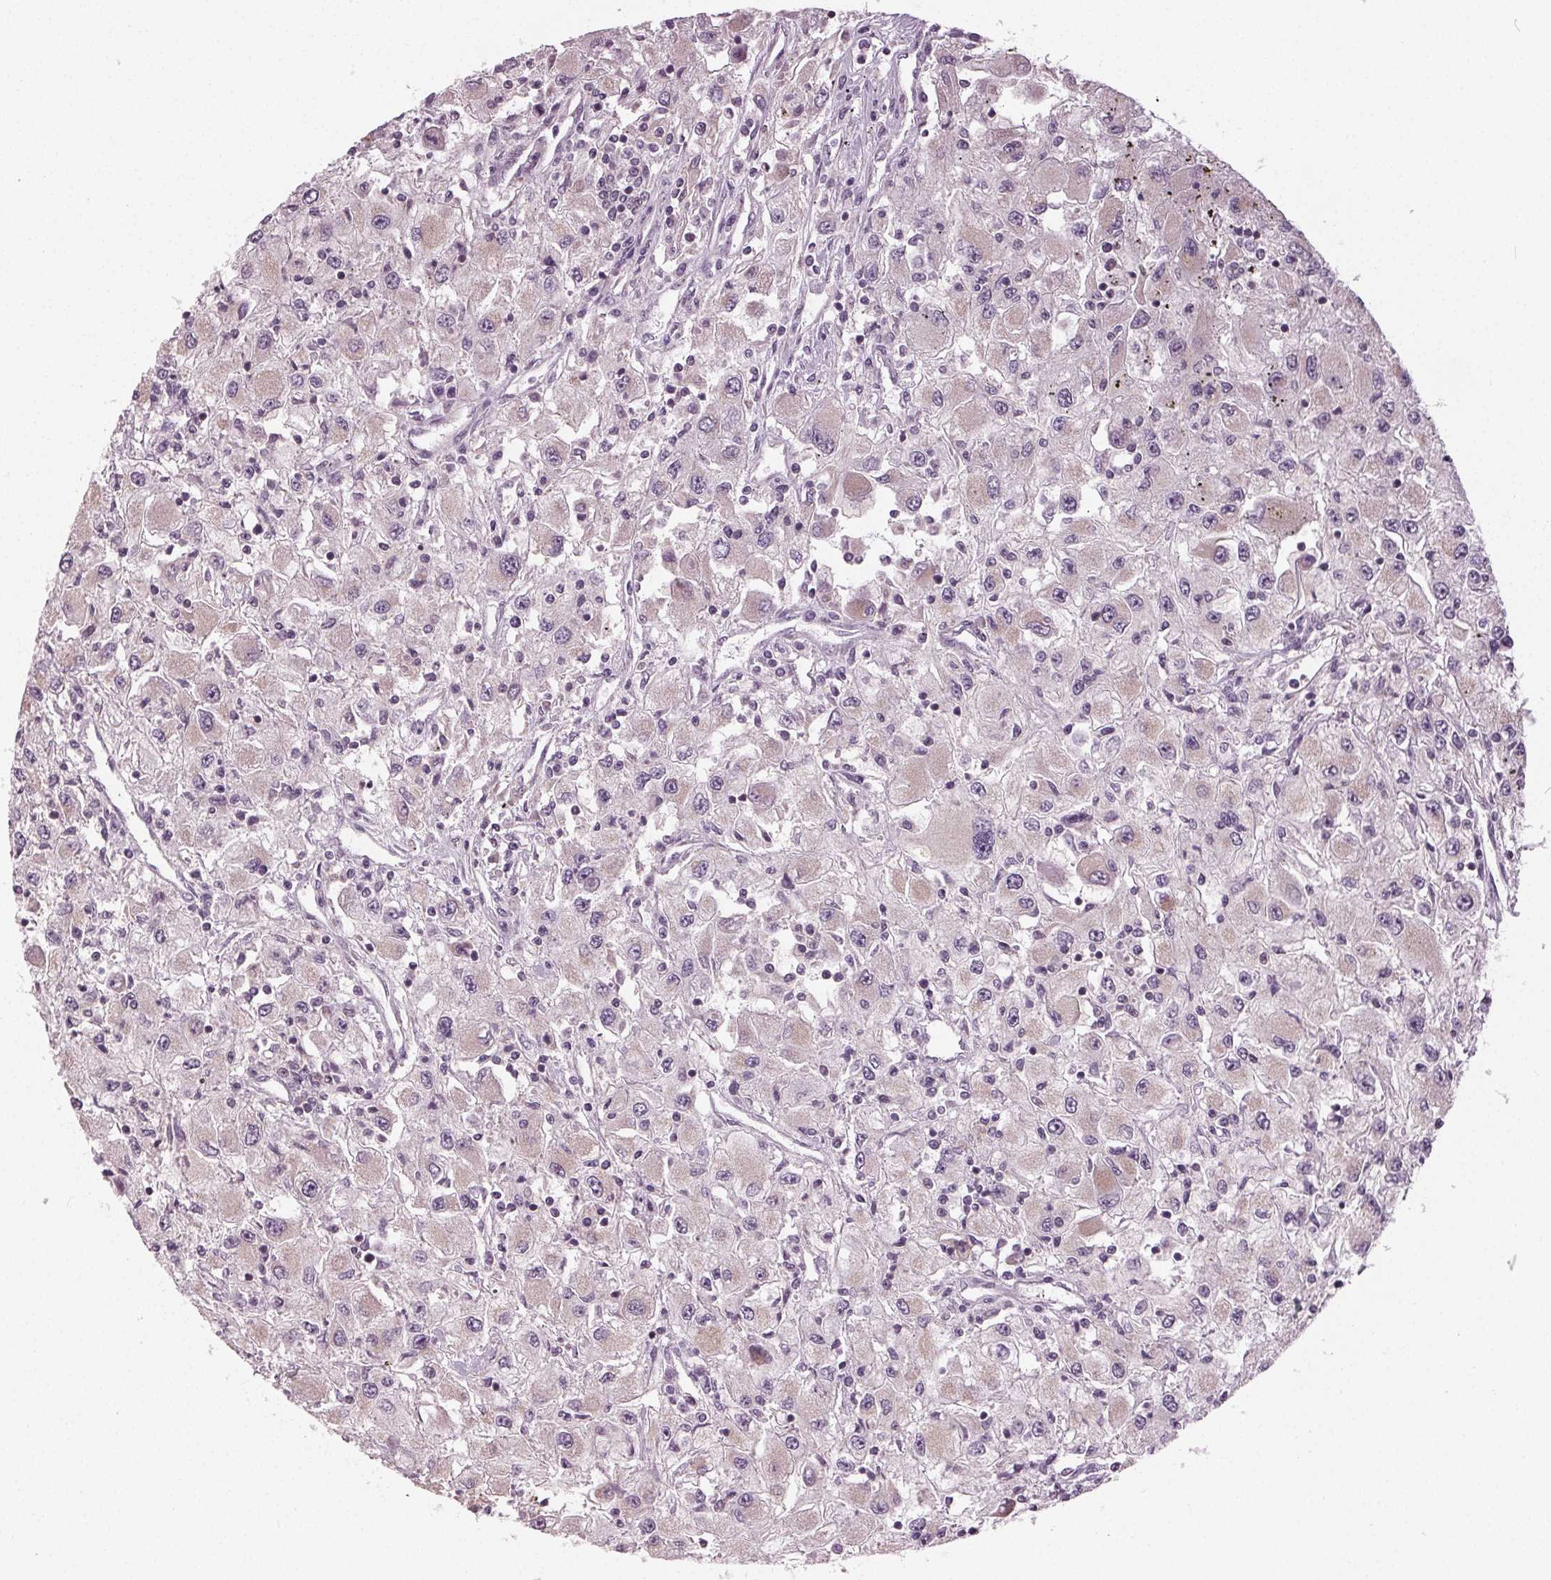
{"staining": {"intensity": "negative", "quantity": "none", "location": "none"}, "tissue": "renal cancer", "cell_type": "Tumor cells", "image_type": "cancer", "snomed": [{"axis": "morphology", "description": "Adenocarcinoma, NOS"}, {"axis": "topography", "description": "Kidney"}], "caption": "High magnification brightfield microscopy of renal cancer stained with DAB (brown) and counterstained with hematoxylin (blue): tumor cells show no significant positivity.", "gene": "ZNF605", "patient": {"sex": "female", "age": 67}}